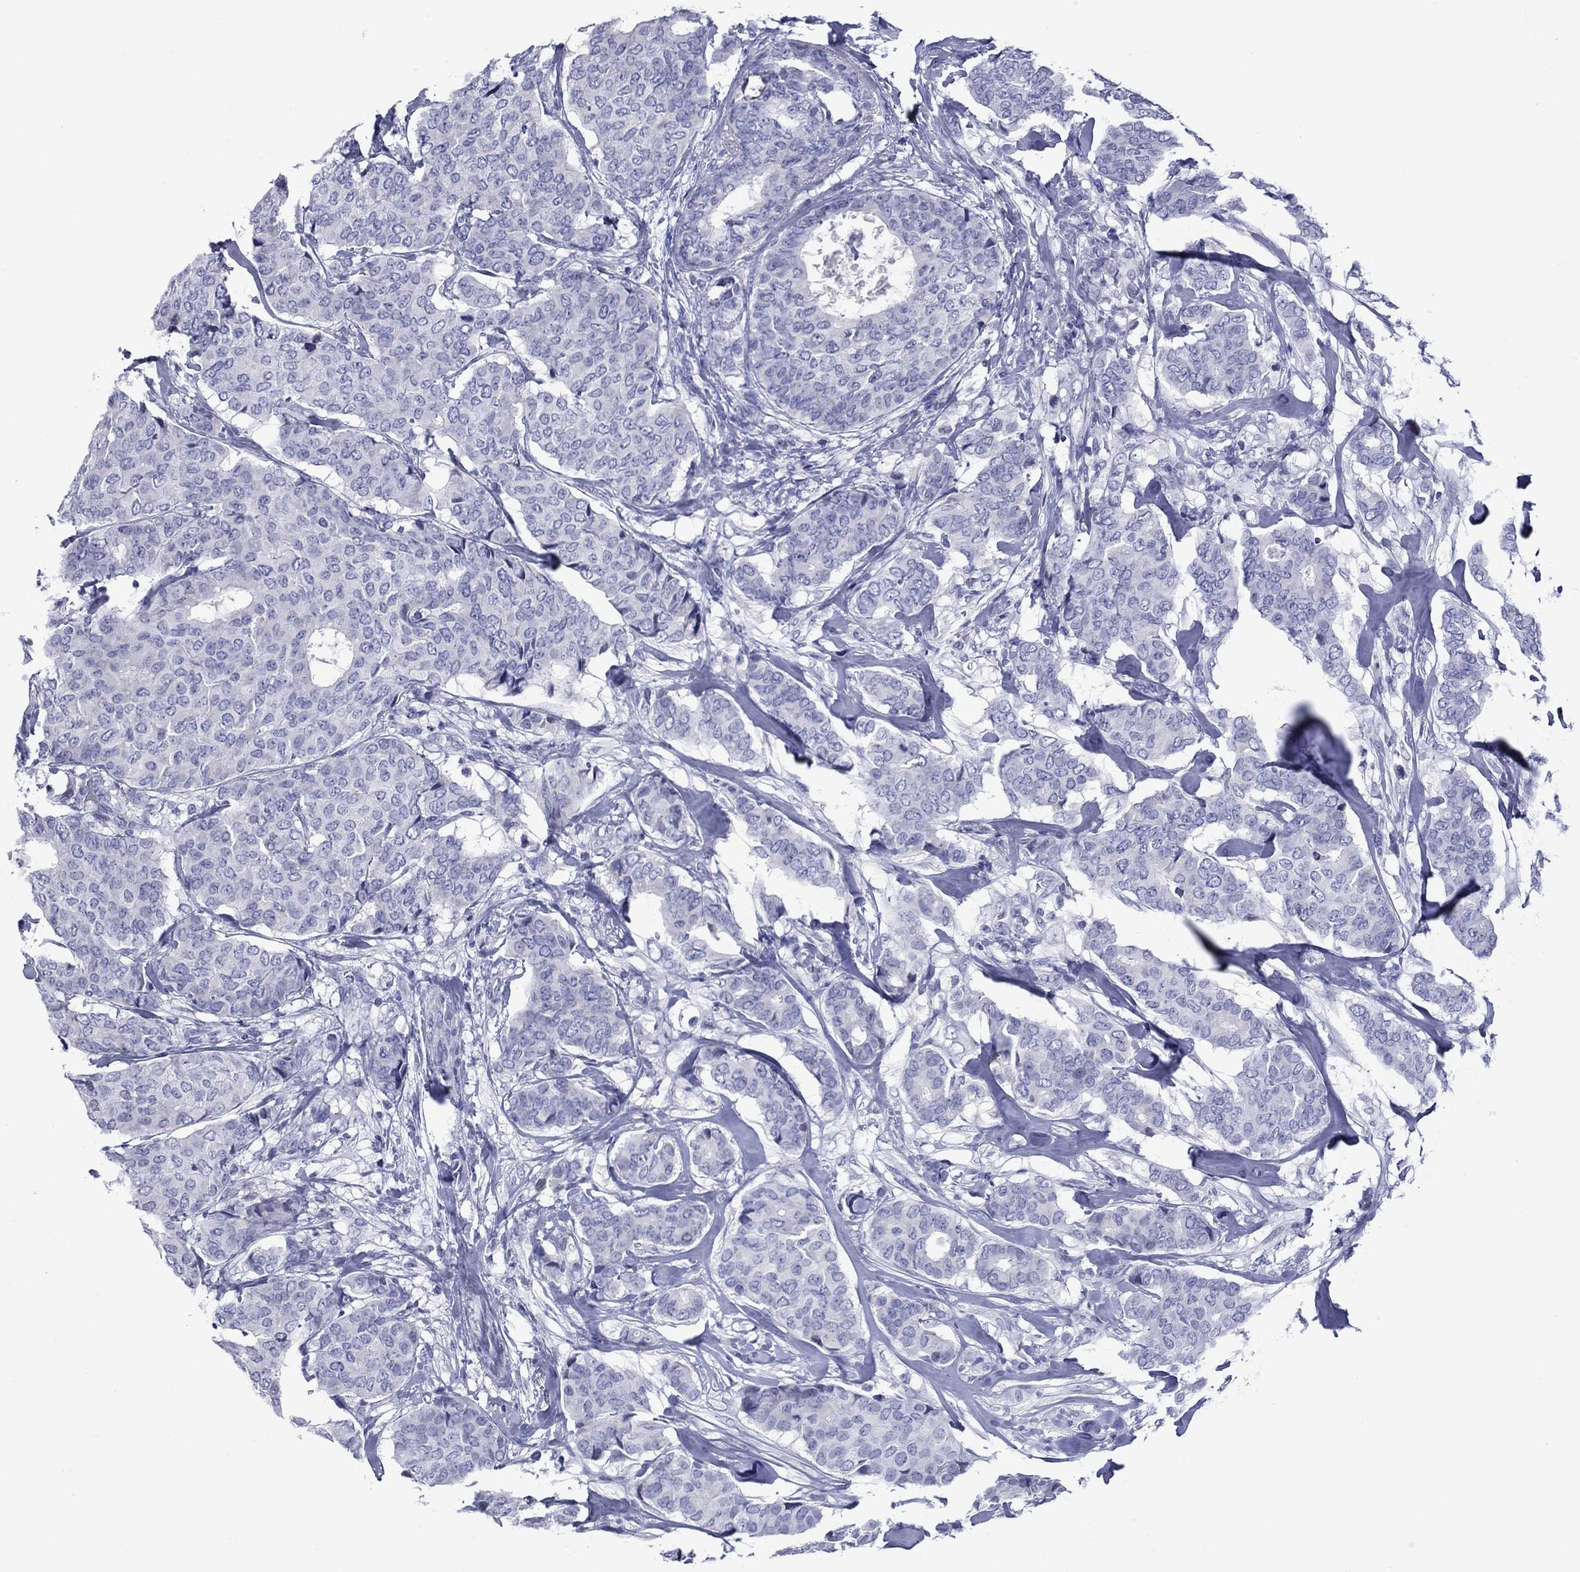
{"staining": {"intensity": "negative", "quantity": "none", "location": "none"}, "tissue": "breast cancer", "cell_type": "Tumor cells", "image_type": "cancer", "snomed": [{"axis": "morphology", "description": "Duct carcinoma"}, {"axis": "topography", "description": "Breast"}], "caption": "A high-resolution micrograph shows immunohistochemistry (IHC) staining of breast cancer (invasive ductal carcinoma), which exhibits no significant positivity in tumor cells. (Stains: DAB IHC with hematoxylin counter stain, Microscopy: brightfield microscopy at high magnification).", "gene": "PIWIL1", "patient": {"sex": "female", "age": 75}}